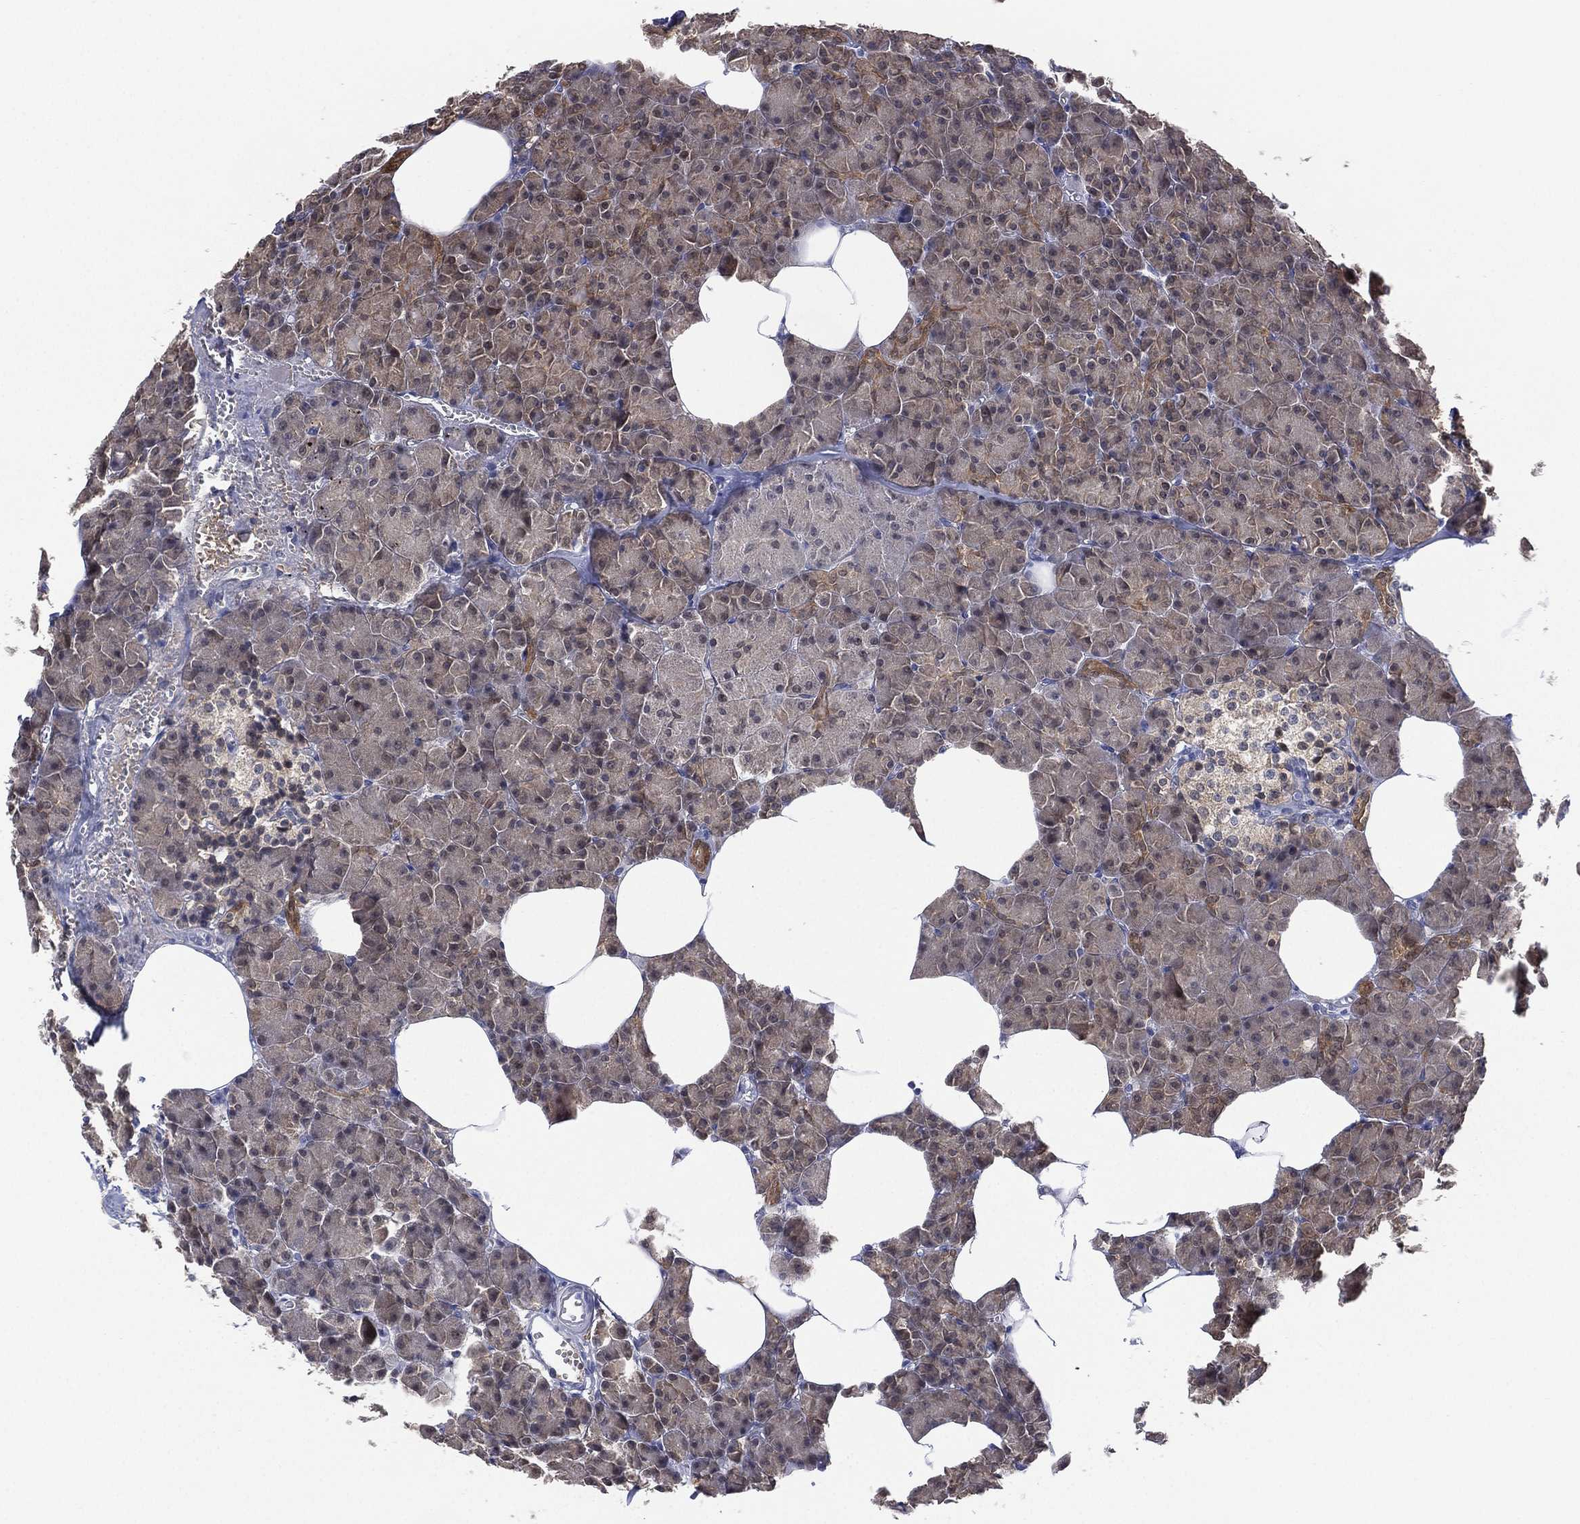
{"staining": {"intensity": "moderate", "quantity": "<25%", "location": "cytoplasmic/membranous"}, "tissue": "pancreas", "cell_type": "Exocrine glandular cells", "image_type": "normal", "snomed": [{"axis": "morphology", "description": "Normal tissue, NOS"}, {"axis": "topography", "description": "Pancreas"}], "caption": "A low amount of moderate cytoplasmic/membranous staining is present in approximately <25% of exocrine glandular cells in benign pancreas. (DAB IHC, brown staining for protein, blue staining for nuclei).", "gene": "DDAH1", "patient": {"sex": "female", "age": 45}}